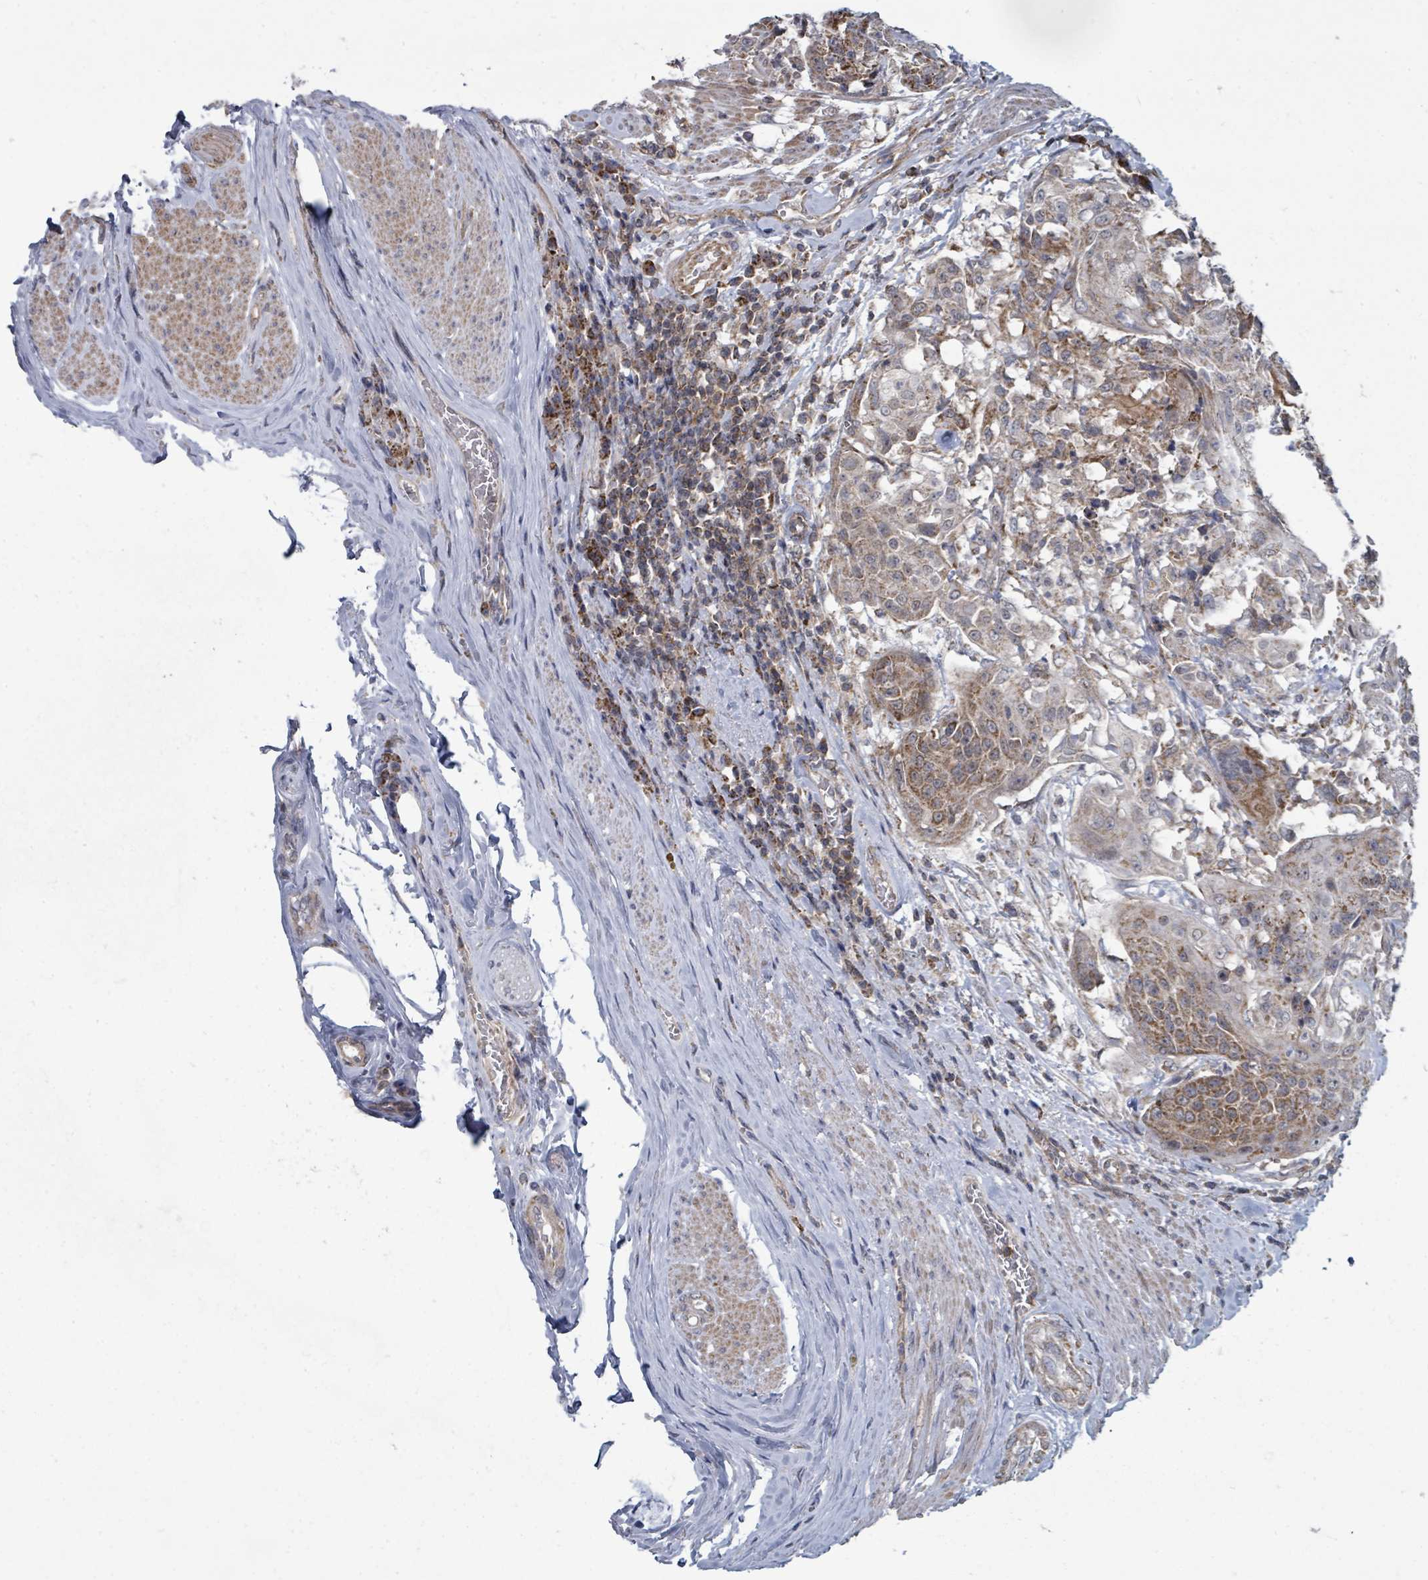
{"staining": {"intensity": "moderate", "quantity": "25%-75%", "location": "cytoplasmic/membranous"}, "tissue": "urothelial cancer", "cell_type": "Tumor cells", "image_type": "cancer", "snomed": [{"axis": "morphology", "description": "Urothelial carcinoma, High grade"}, {"axis": "topography", "description": "Urinary bladder"}], "caption": "An image showing moderate cytoplasmic/membranous expression in approximately 25%-75% of tumor cells in urothelial cancer, as visualized by brown immunohistochemical staining.", "gene": "MAGOHB", "patient": {"sex": "female", "age": 63}}